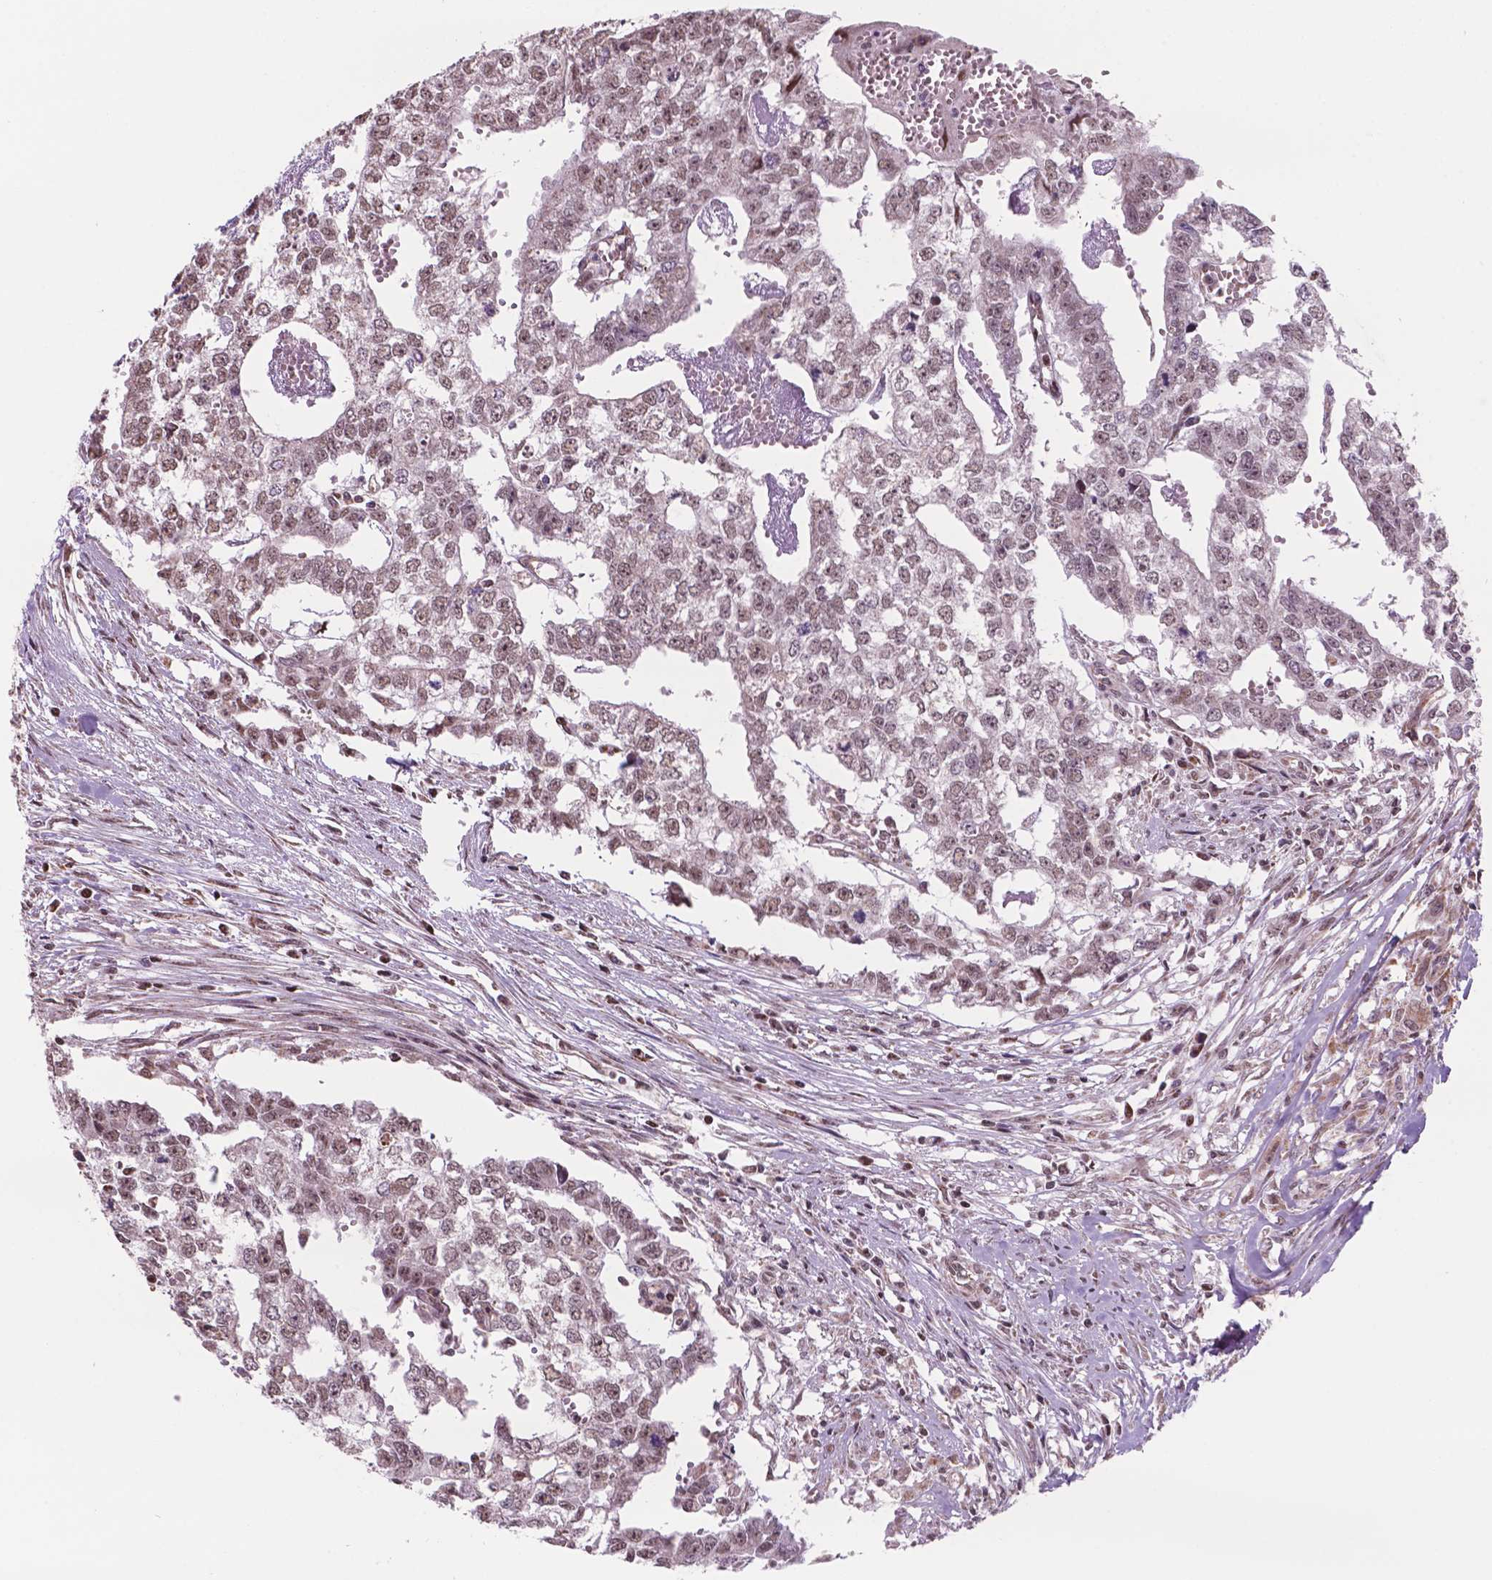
{"staining": {"intensity": "moderate", "quantity": ">75%", "location": "nuclear"}, "tissue": "testis cancer", "cell_type": "Tumor cells", "image_type": "cancer", "snomed": [{"axis": "morphology", "description": "Carcinoma, Embryonal, NOS"}, {"axis": "morphology", "description": "Teratoma, malignant, NOS"}, {"axis": "topography", "description": "Testis"}], "caption": "This micrograph reveals embryonal carcinoma (testis) stained with IHC to label a protein in brown. The nuclear of tumor cells show moderate positivity for the protein. Nuclei are counter-stained blue.", "gene": "NDUFA10", "patient": {"sex": "male", "age": 24}}